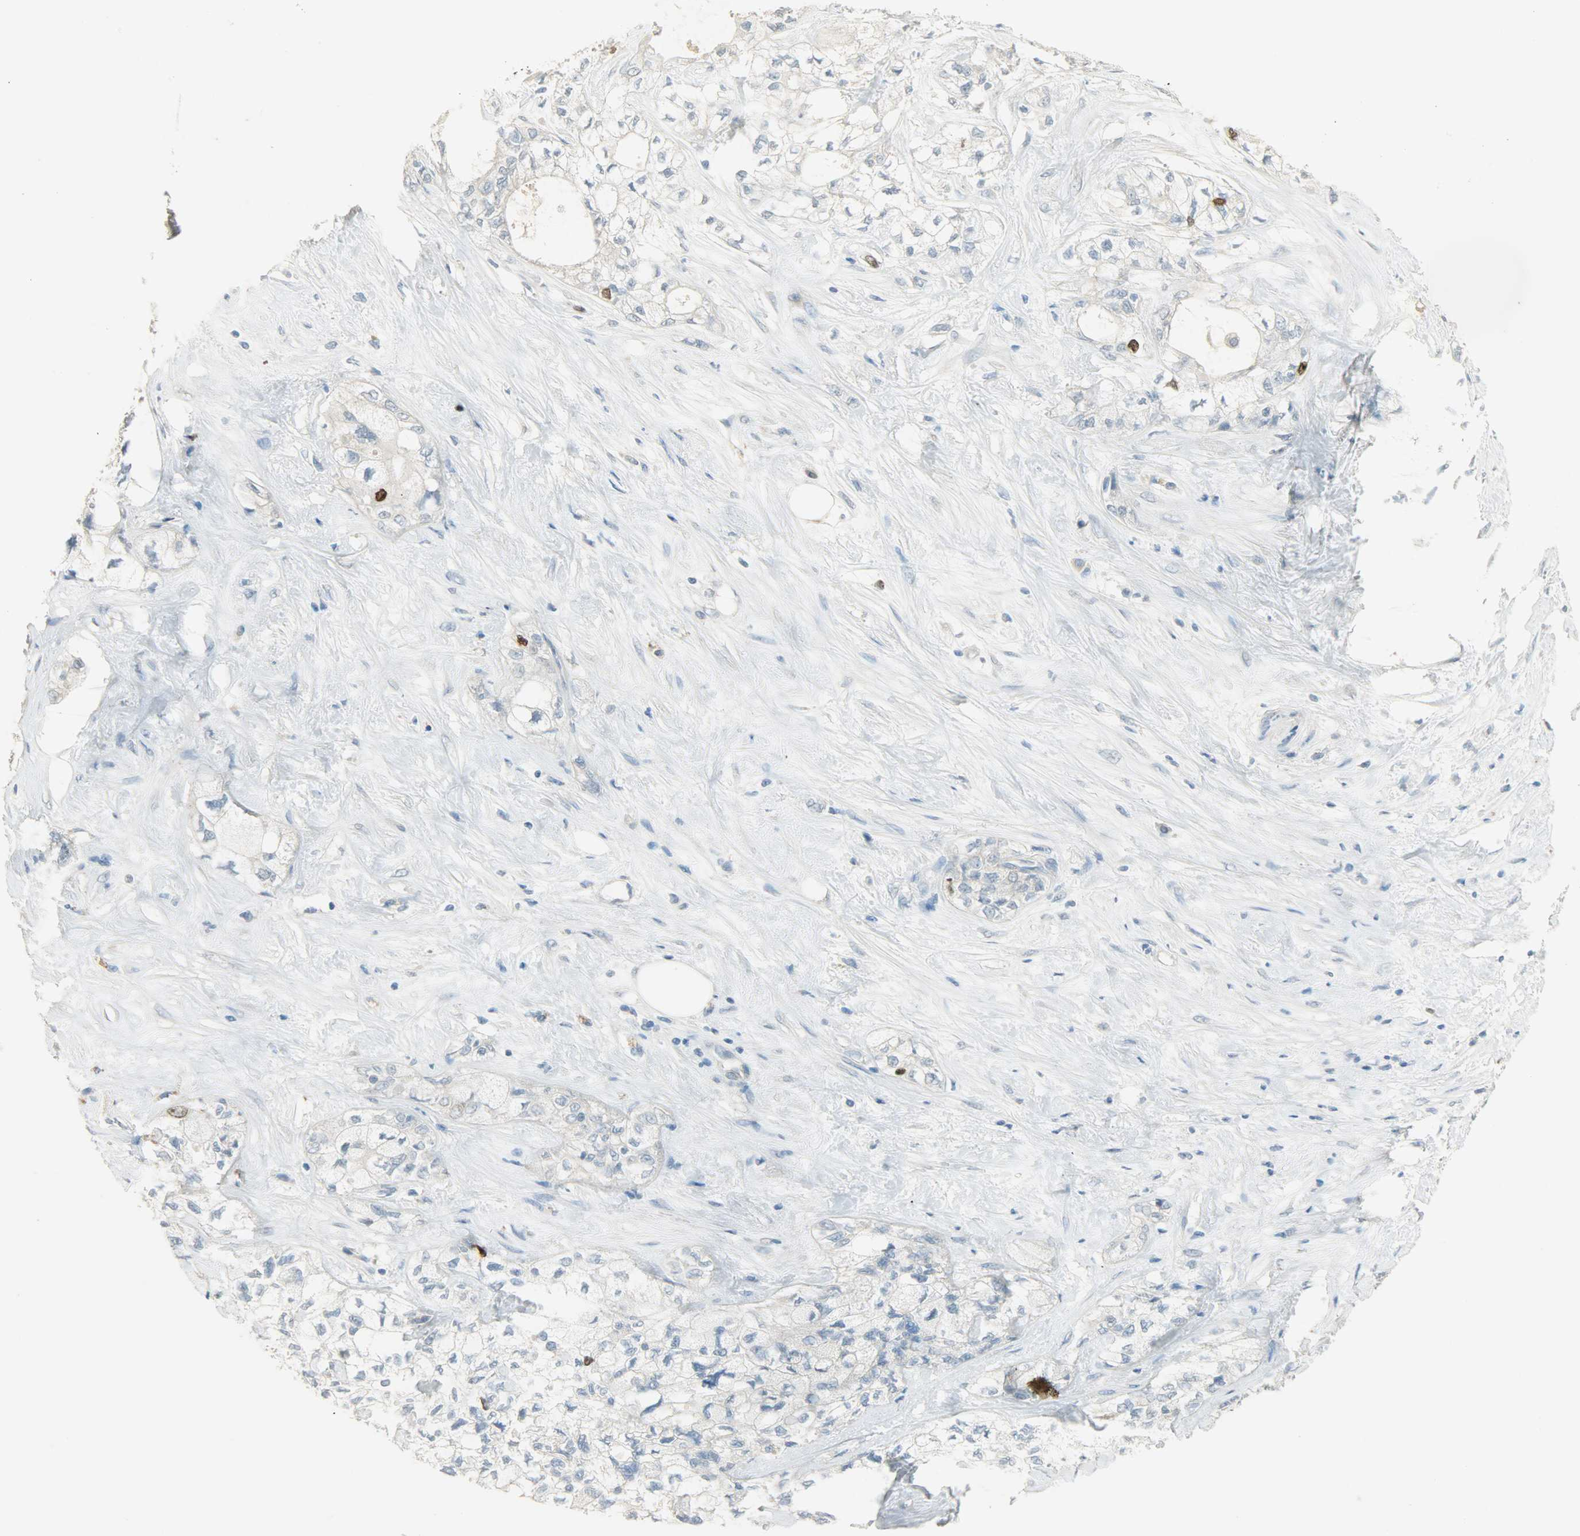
{"staining": {"intensity": "strong", "quantity": "<25%", "location": "nuclear"}, "tissue": "pancreatic cancer", "cell_type": "Tumor cells", "image_type": "cancer", "snomed": [{"axis": "morphology", "description": "Adenocarcinoma, NOS"}, {"axis": "topography", "description": "Pancreas"}], "caption": "Adenocarcinoma (pancreatic) tissue shows strong nuclear expression in about <25% of tumor cells, visualized by immunohistochemistry. The protein of interest is stained brown, and the nuclei are stained in blue (DAB IHC with brightfield microscopy, high magnification).", "gene": "TPX2", "patient": {"sex": "male", "age": 70}}